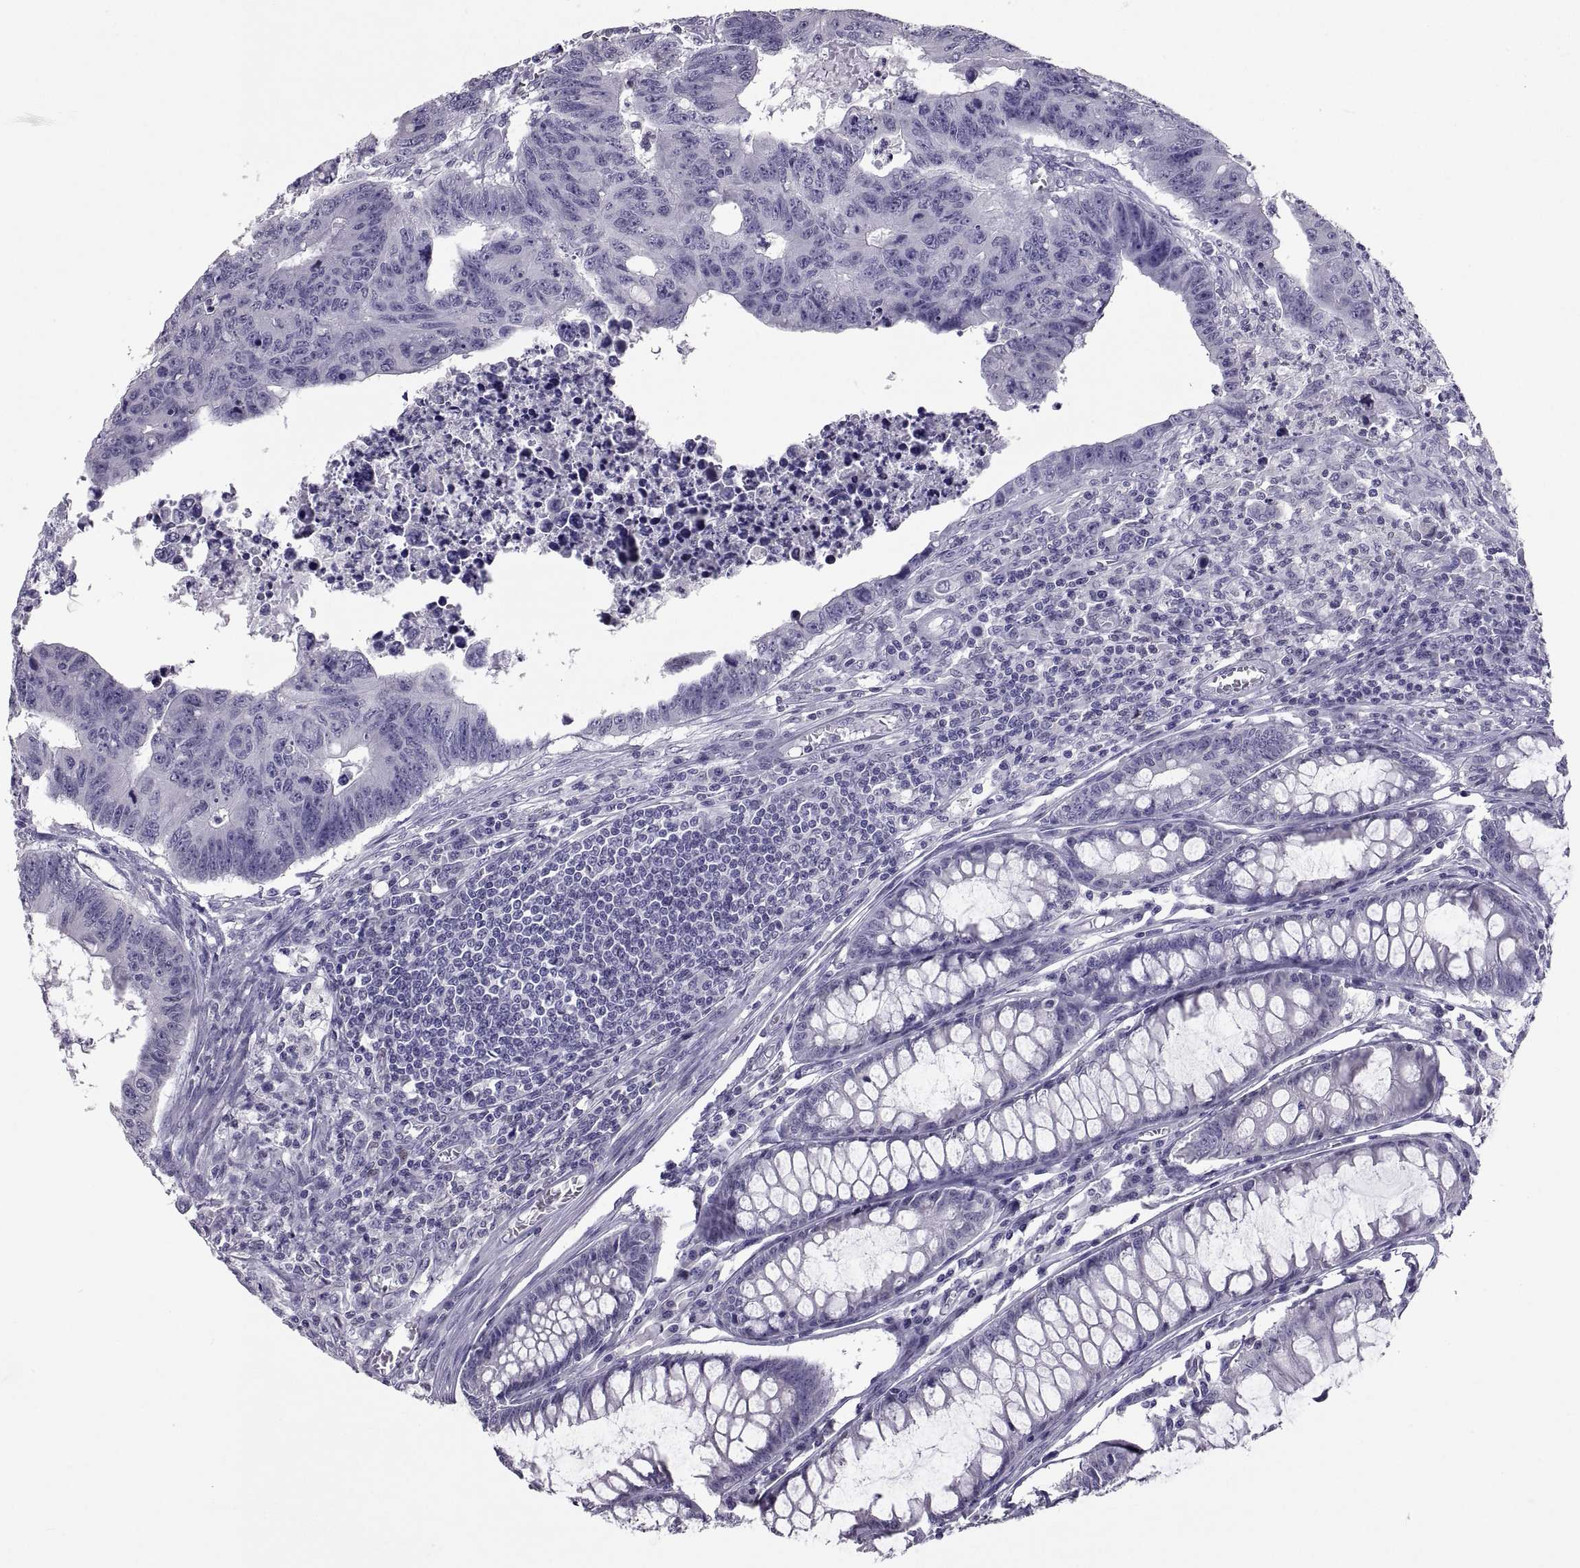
{"staining": {"intensity": "negative", "quantity": "none", "location": "none"}, "tissue": "colorectal cancer", "cell_type": "Tumor cells", "image_type": "cancer", "snomed": [{"axis": "morphology", "description": "Adenocarcinoma, NOS"}, {"axis": "topography", "description": "Rectum"}], "caption": "Protein analysis of adenocarcinoma (colorectal) reveals no significant expression in tumor cells.", "gene": "SOX21", "patient": {"sex": "female", "age": 85}}